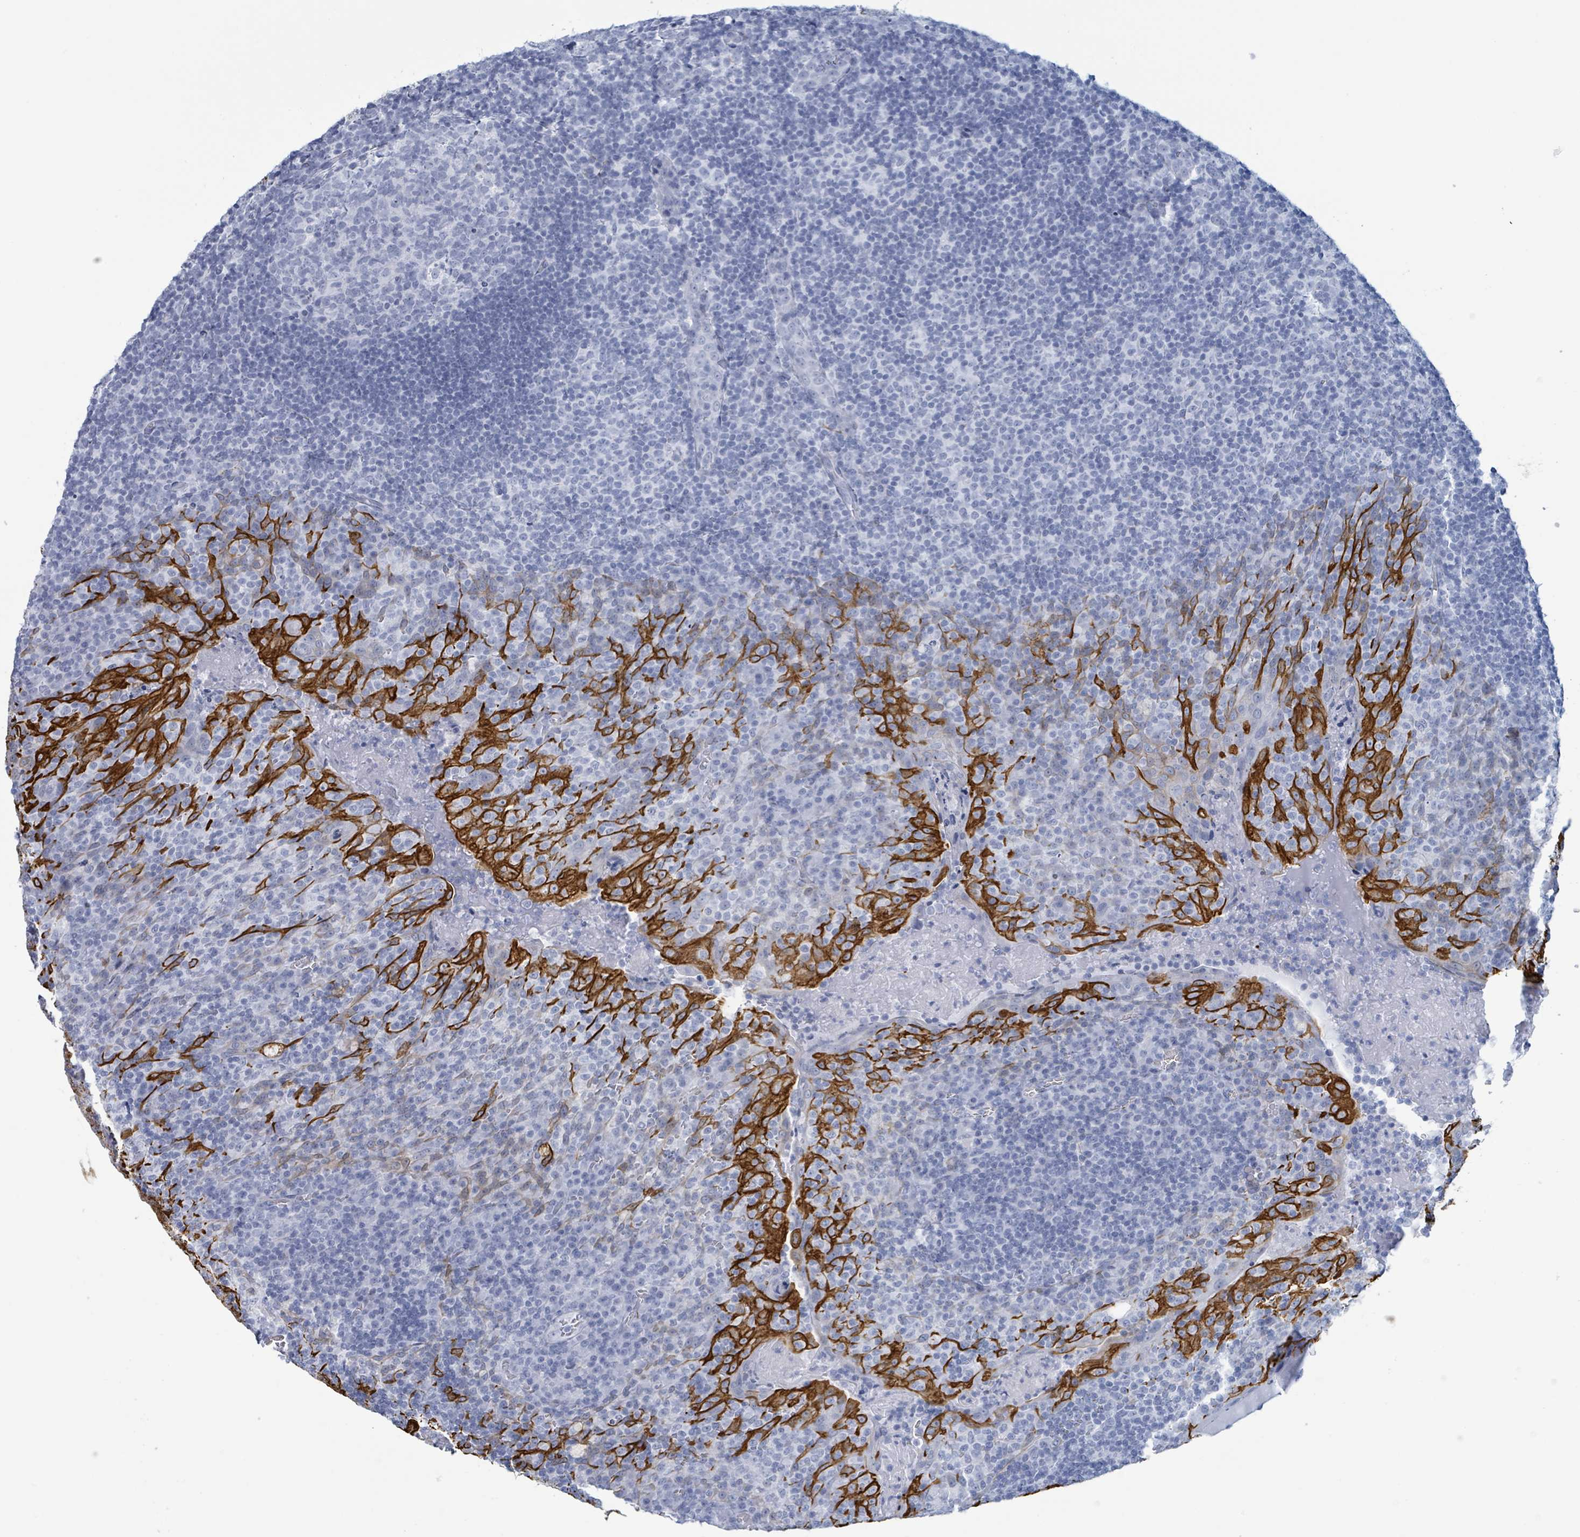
{"staining": {"intensity": "negative", "quantity": "none", "location": "none"}, "tissue": "tonsil", "cell_type": "Germinal center cells", "image_type": "normal", "snomed": [{"axis": "morphology", "description": "Normal tissue, NOS"}, {"axis": "topography", "description": "Tonsil"}], "caption": "There is no significant expression in germinal center cells of tonsil. (DAB (3,3'-diaminobenzidine) immunohistochemistry visualized using brightfield microscopy, high magnification).", "gene": "KRT8", "patient": {"sex": "male", "age": 17}}